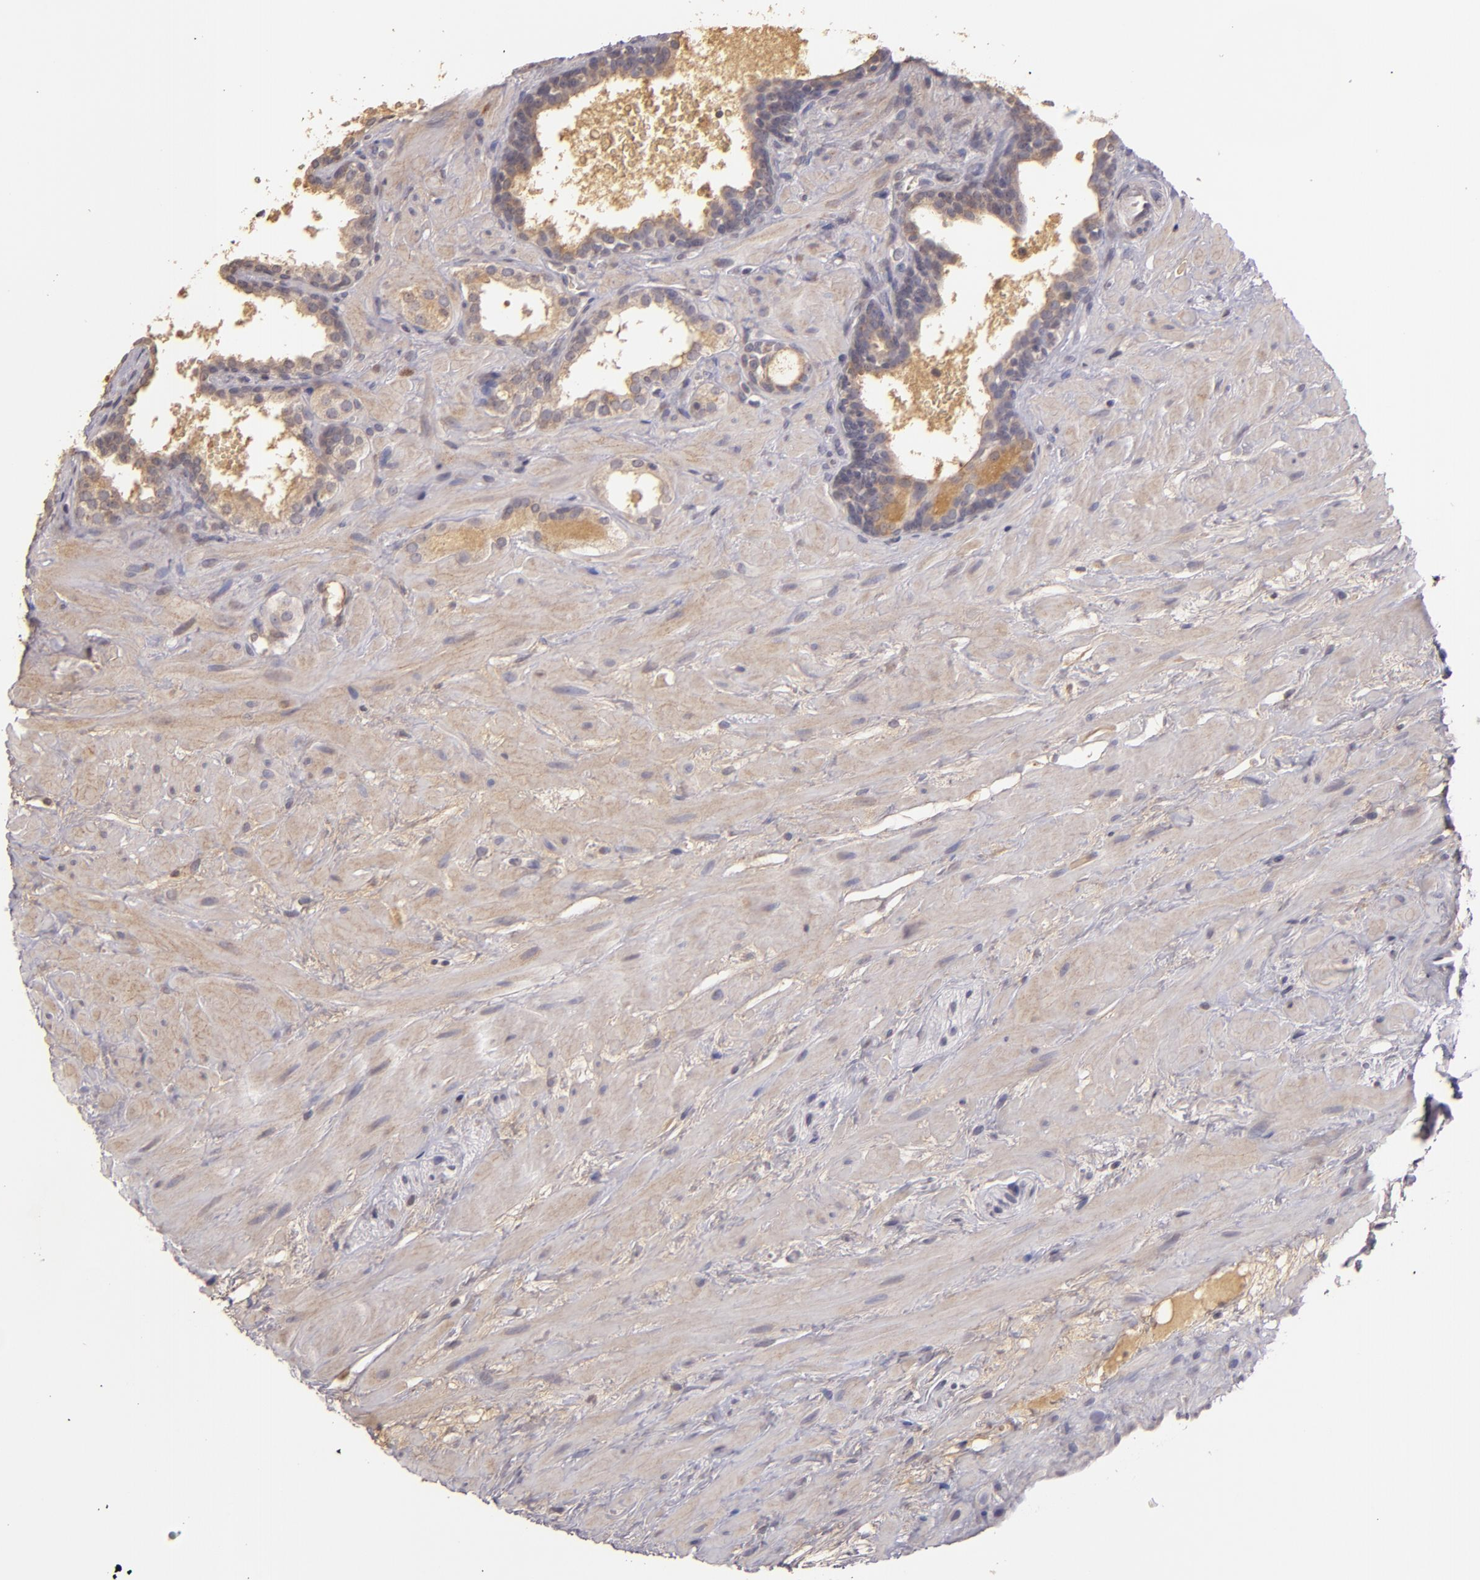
{"staining": {"intensity": "weak", "quantity": "25%-75%", "location": "cytoplasmic/membranous"}, "tissue": "prostate cancer", "cell_type": "Tumor cells", "image_type": "cancer", "snomed": [{"axis": "morphology", "description": "Adenocarcinoma, Low grade"}, {"axis": "topography", "description": "Prostate"}], "caption": "Prostate cancer was stained to show a protein in brown. There is low levels of weak cytoplasmic/membranous positivity in about 25%-75% of tumor cells. The protein is stained brown, and the nuclei are stained in blue (DAB IHC with brightfield microscopy, high magnification).", "gene": "ABL1", "patient": {"sex": "male", "age": 57}}